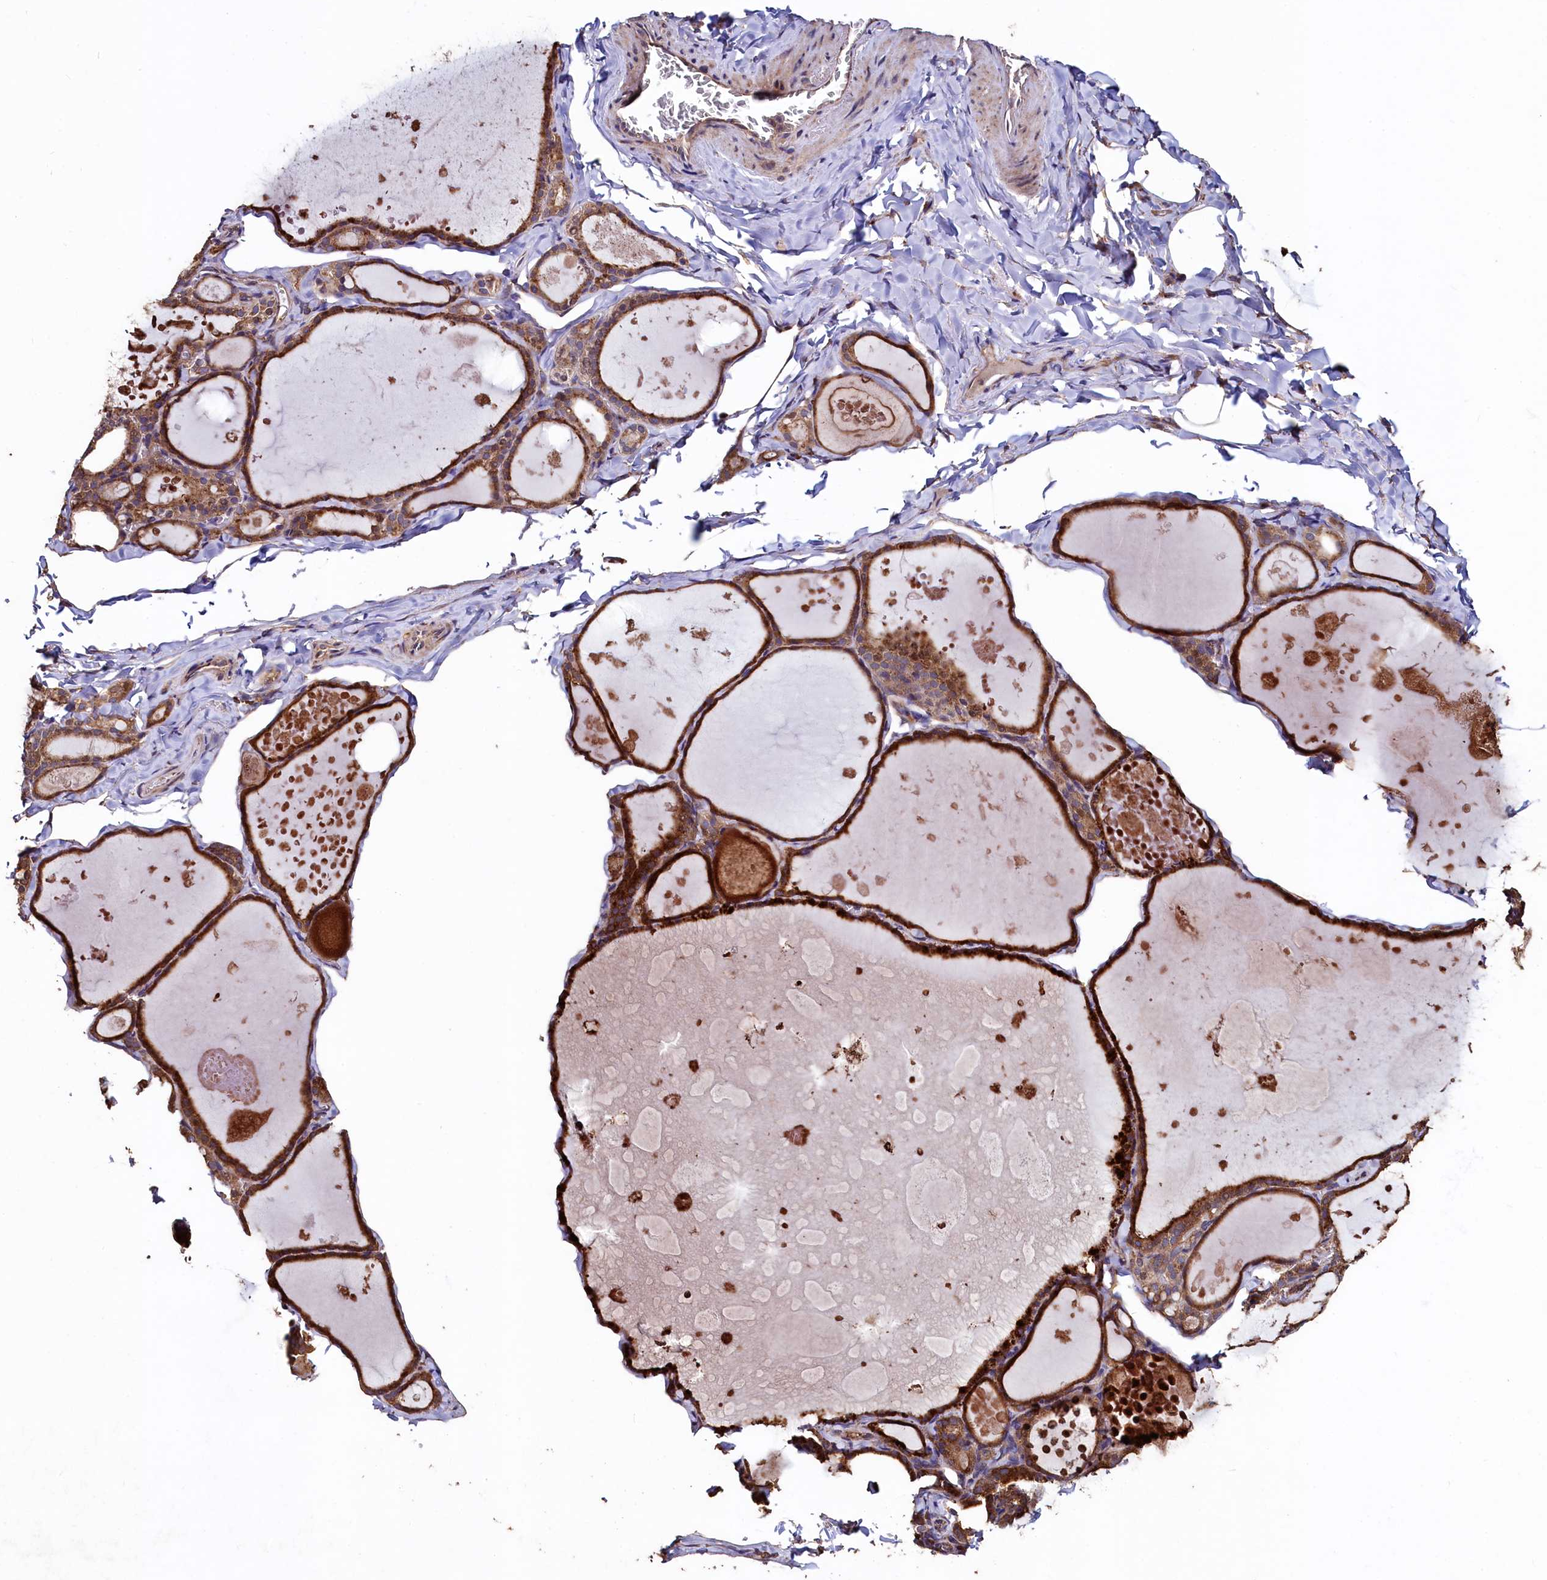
{"staining": {"intensity": "strong", "quantity": ">75%", "location": "cytoplasmic/membranous"}, "tissue": "thyroid gland", "cell_type": "Glandular cells", "image_type": "normal", "snomed": [{"axis": "morphology", "description": "Normal tissue, NOS"}, {"axis": "topography", "description": "Thyroid gland"}], "caption": "Approximately >75% of glandular cells in benign thyroid gland display strong cytoplasmic/membranous protein staining as visualized by brown immunohistochemical staining.", "gene": "TMEM98", "patient": {"sex": "male", "age": 56}}